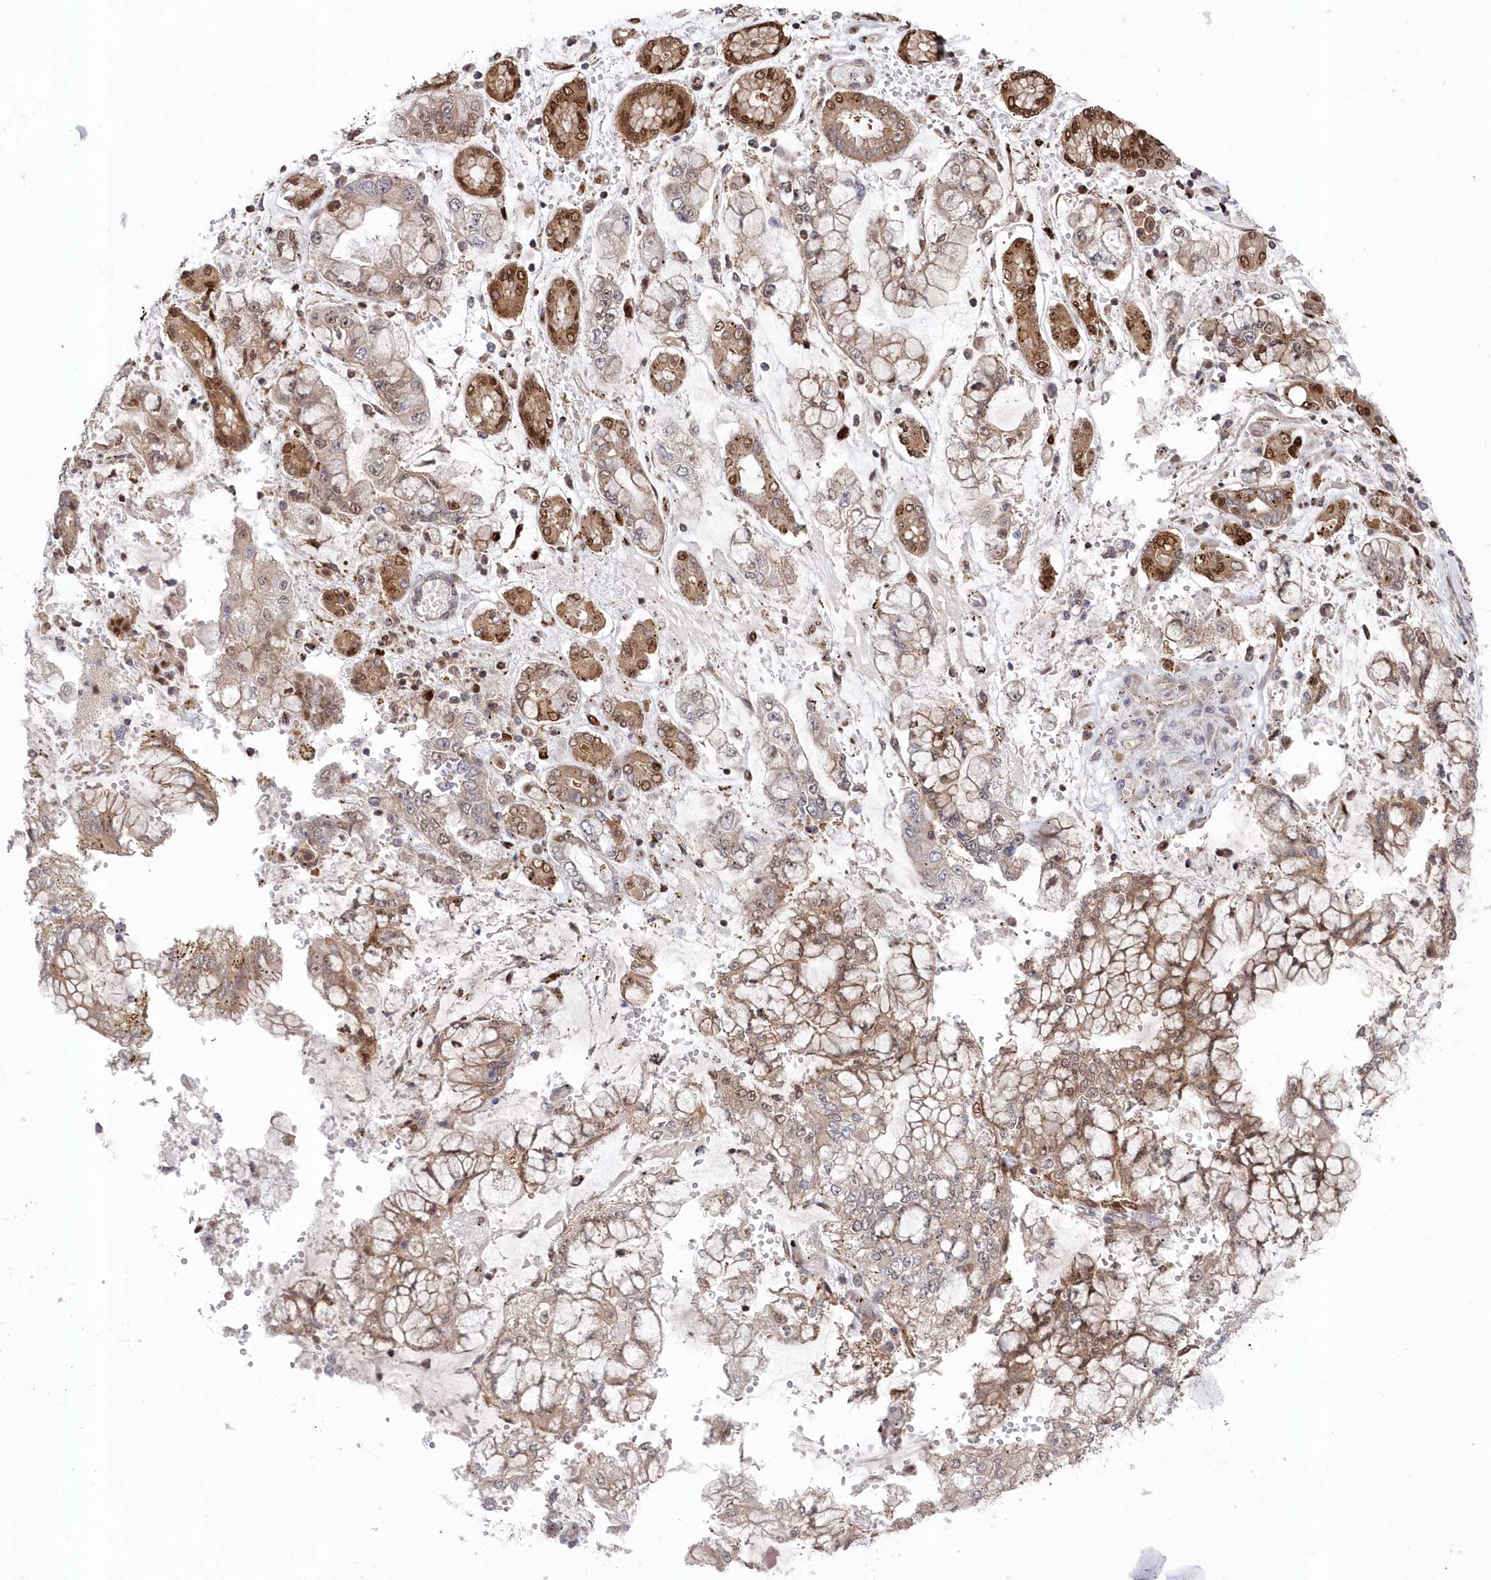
{"staining": {"intensity": "moderate", "quantity": "25%-75%", "location": "cytoplasmic/membranous,nuclear"}, "tissue": "stomach cancer", "cell_type": "Tumor cells", "image_type": "cancer", "snomed": [{"axis": "morphology", "description": "Normal tissue, NOS"}, {"axis": "morphology", "description": "Adenocarcinoma, NOS"}, {"axis": "topography", "description": "Stomach, upper"}, {"axis": "topography", "description": "Stomach"}], "caption": "DAB immunohistochemical staining of human adenocarcinoma (stomach) reveals moderate cytoplasmic/membranous and nuclear protein positivity in approximately 25%-75% of tumor cells. (brown staining indicates protein expression, while blue staining denotes nuclei).", "gene": "ABHD14B", "patient": {"sex": "male", "age": 76}}